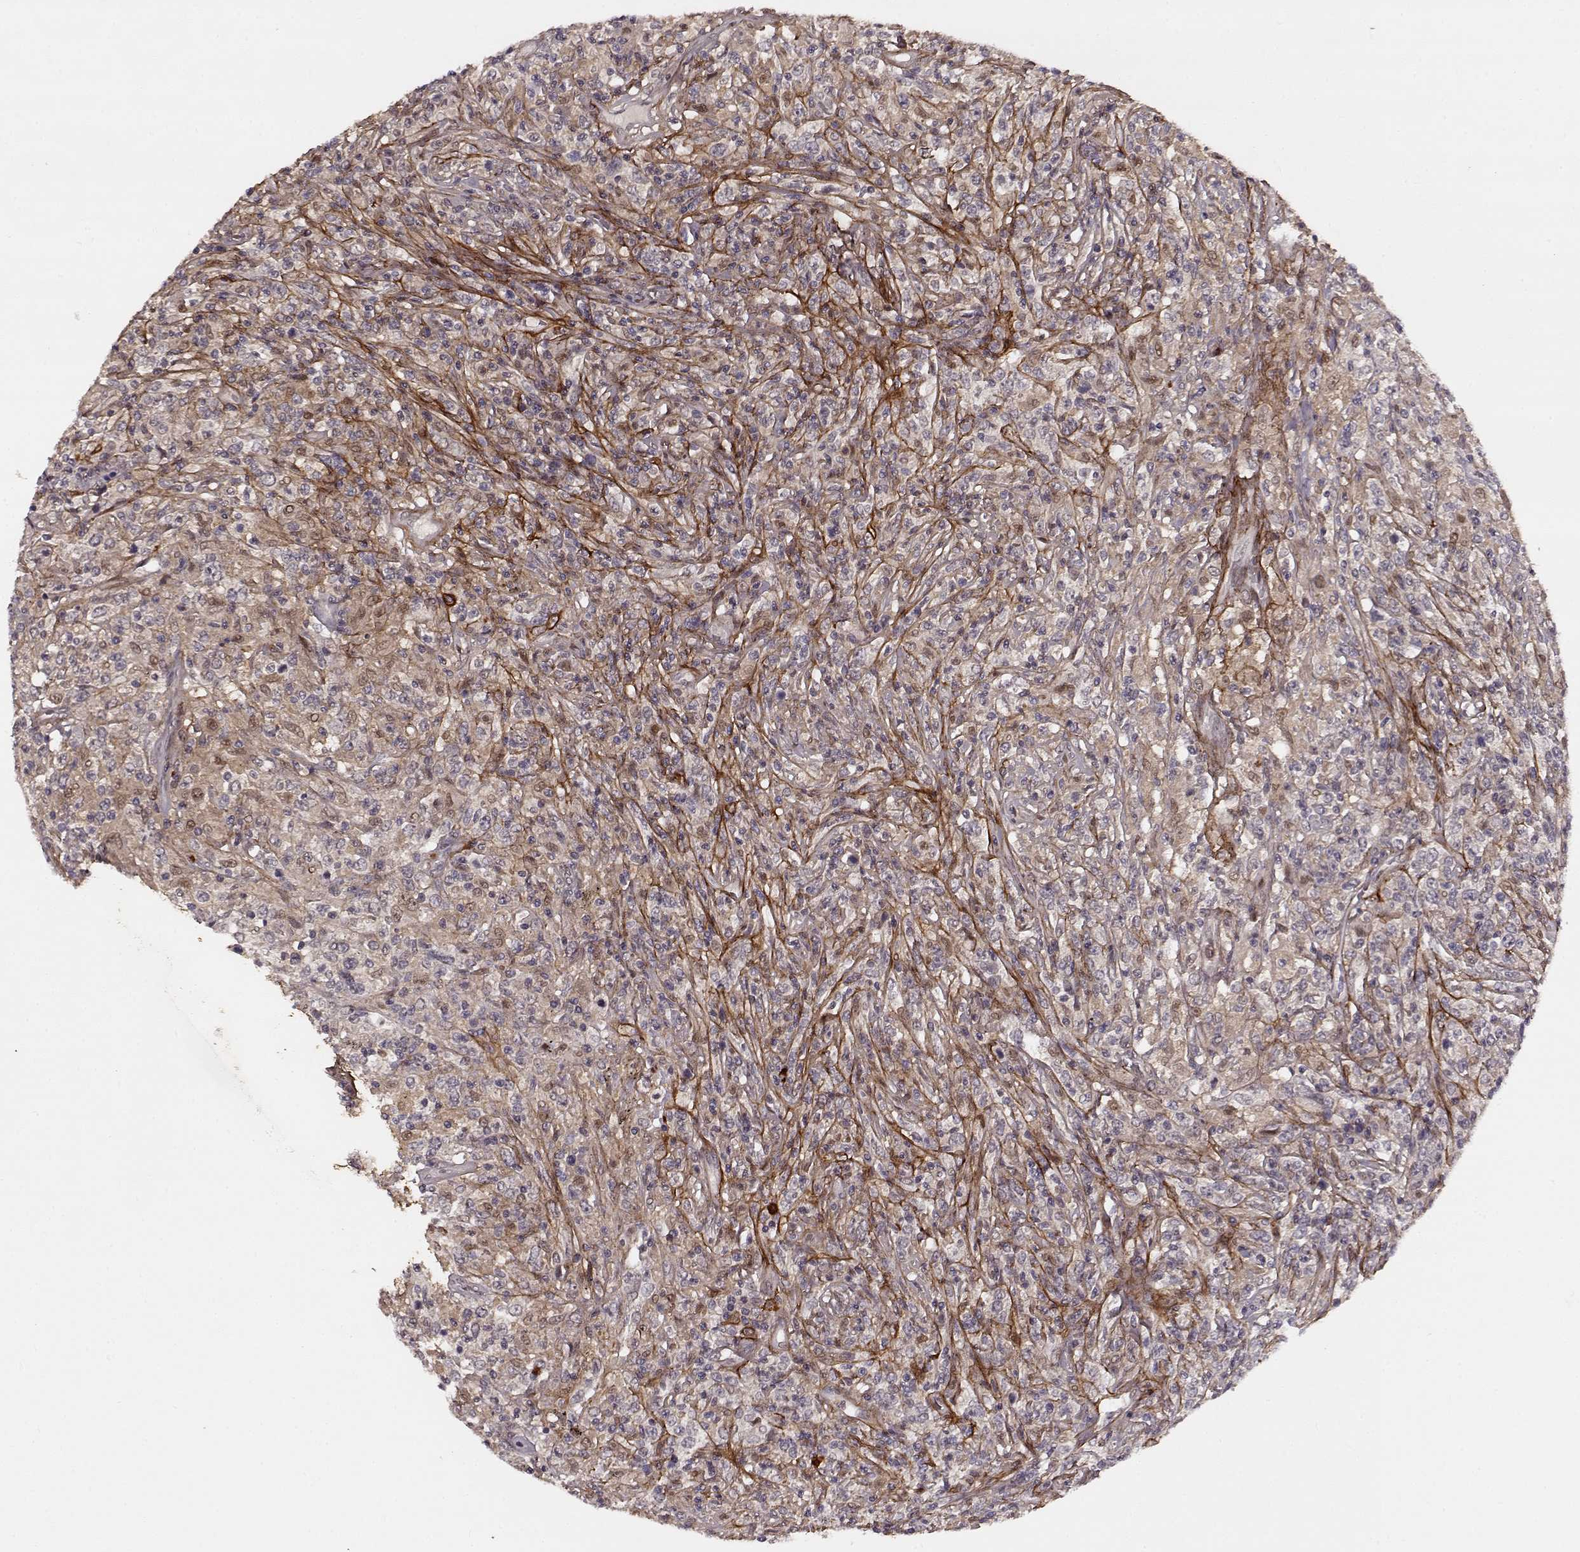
{"staining": {"intensity": "negative", "quantity": "none", "location": "none"}, "tissue": "lymphoma", "cell_type": "Tumor cells", "image_type": "cancer", "snomed": [{"axis": "morphology", "description": "Malignant lymphoma, non-Hodgkin's type, High grade"}, {"axis": "topography", "description": "Lung"}], "caption": "Tumor cells are negative for brown protein staining in high-grade malignant lymphoma, non-Hodgkin's type. Nuclei are stained in blue.", "gene": "DENND4B", "patient": {"sex": "male", "age": 79}}